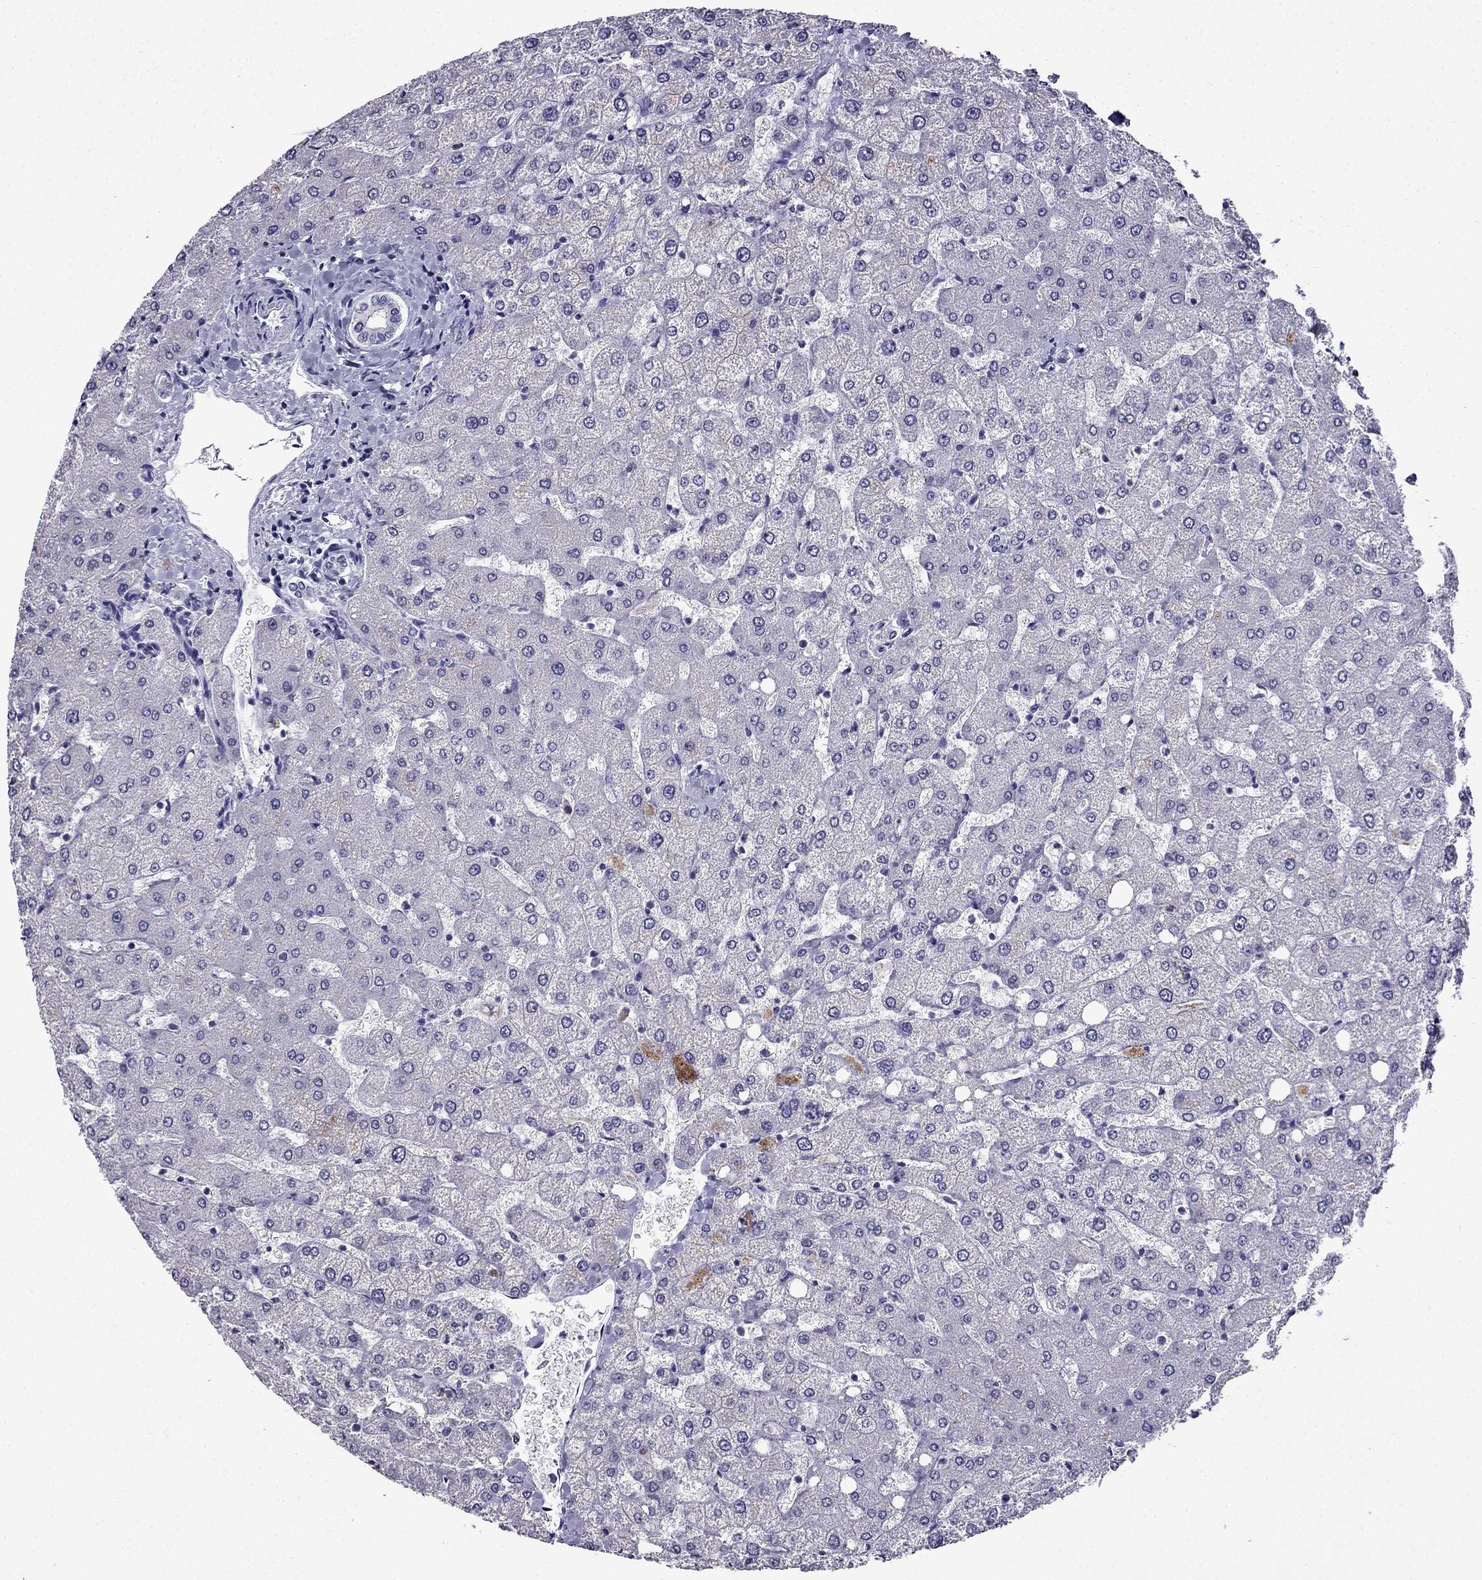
{"staining": {"intensity": "negative", "quantity": "none", "location": "none"}, "tissue": "liver", "cell_type": "Cholangiocytes", "image_type": "normal", "snomed": [{"axis": "morphology", "description": "Normal tissue, NOS"}, {"axis": "topography", "description": "Liver"}], "caption": "Liver stained for a protein using IHC reveals no staining cholangiocytes.", "gene": "DNAH17", "patient": {"sex": "female", "age": 54}}